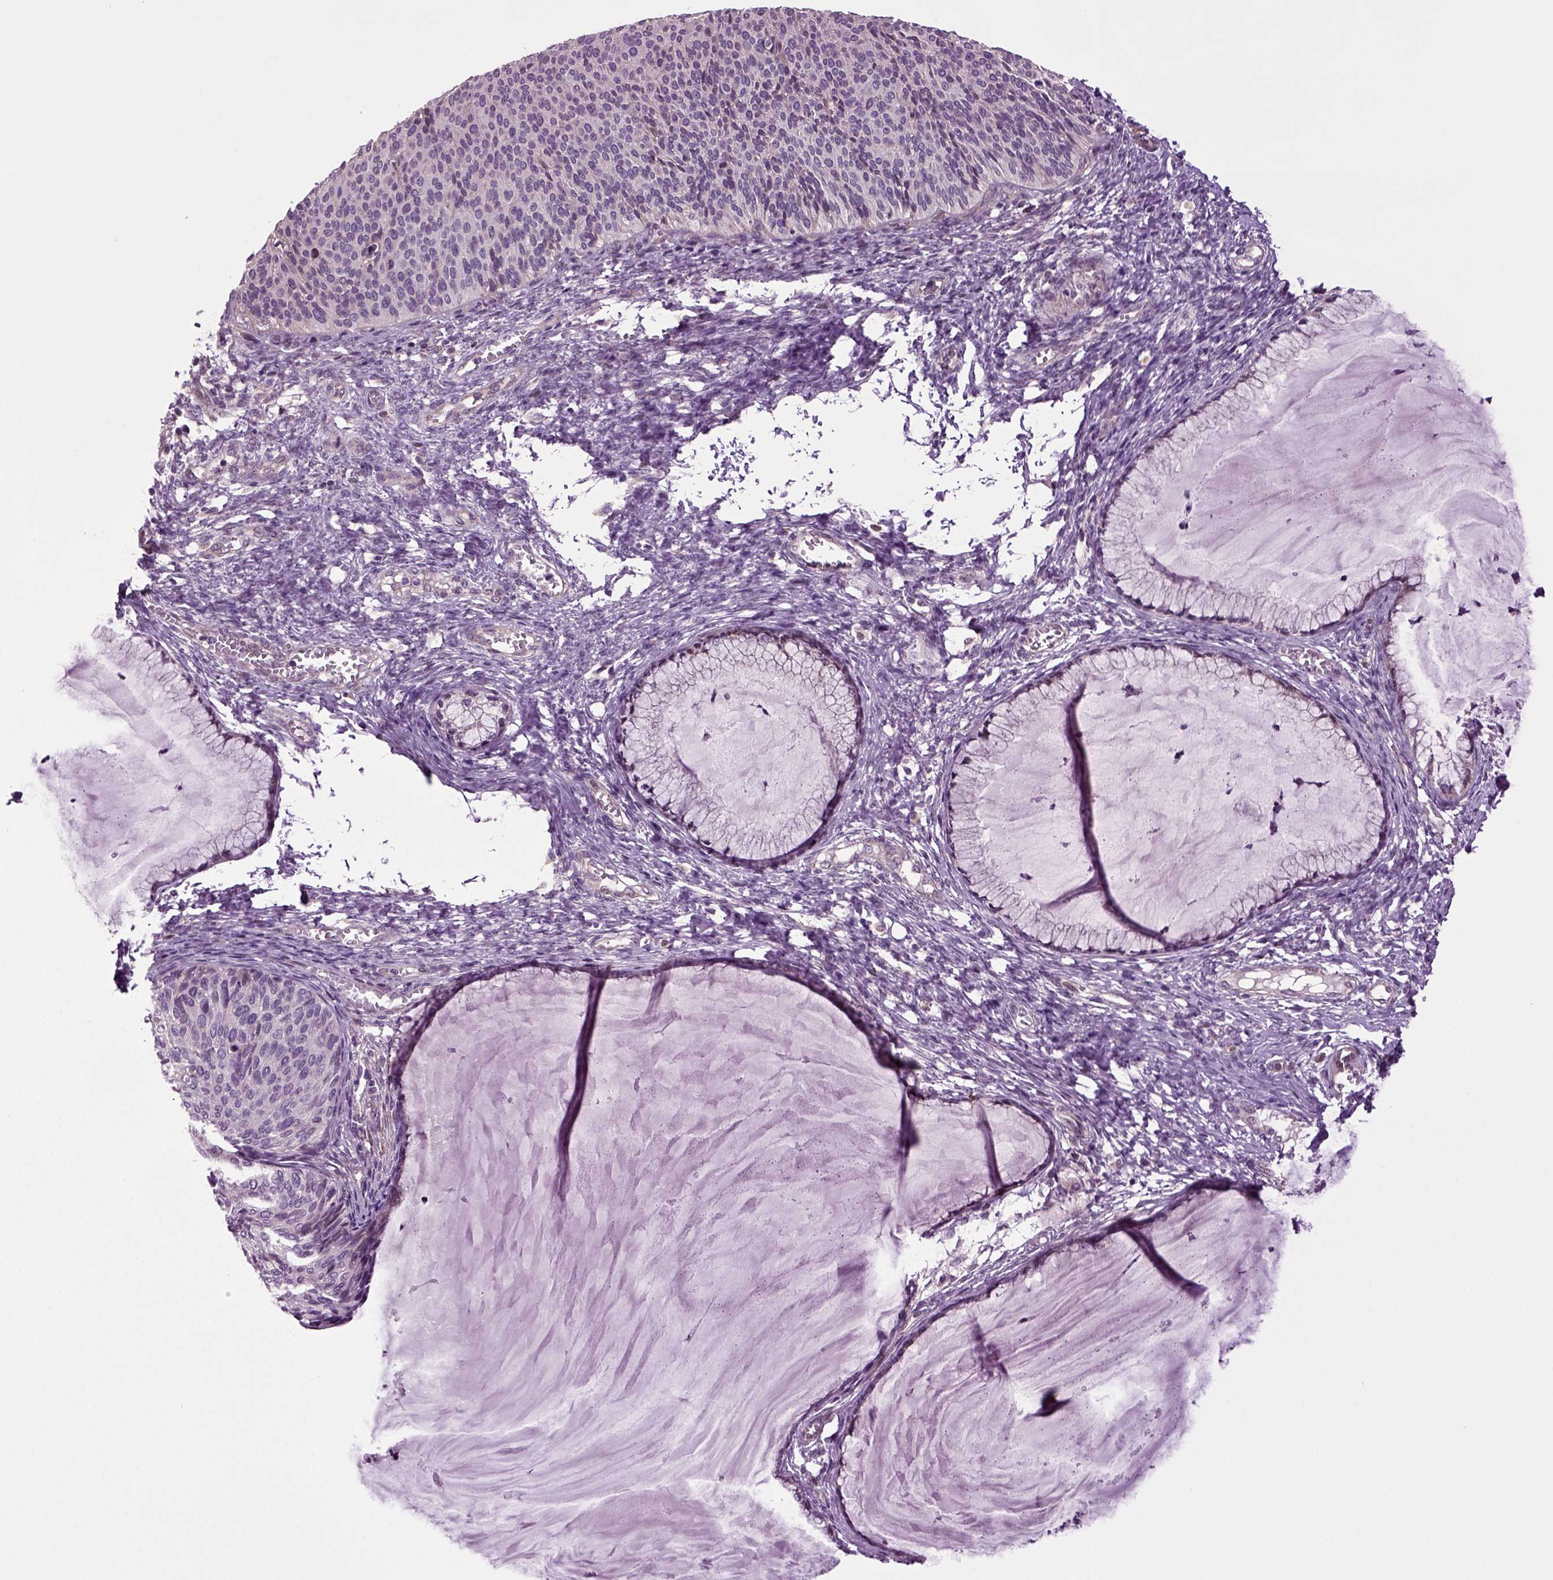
{"staining": {"intensity": "negative", "quantity": "none", "location": "none"}, "tissue": "cervical cancer", "cell_type": "Tumor cells", "image_type": "cancer", "snomed": [{"axis": "morphology", "description": "Squamous cell carcinoma, NOS"}, {"axis": "topography", "description": "Cervix"}], "caption": "The immunohistochemistry image has no significant expression in tumor cells of cervical cancer tissue. Nuclei are stained in blue.", "gene": "HAGHL", "patient": {"sex": "female", "age": 36}}